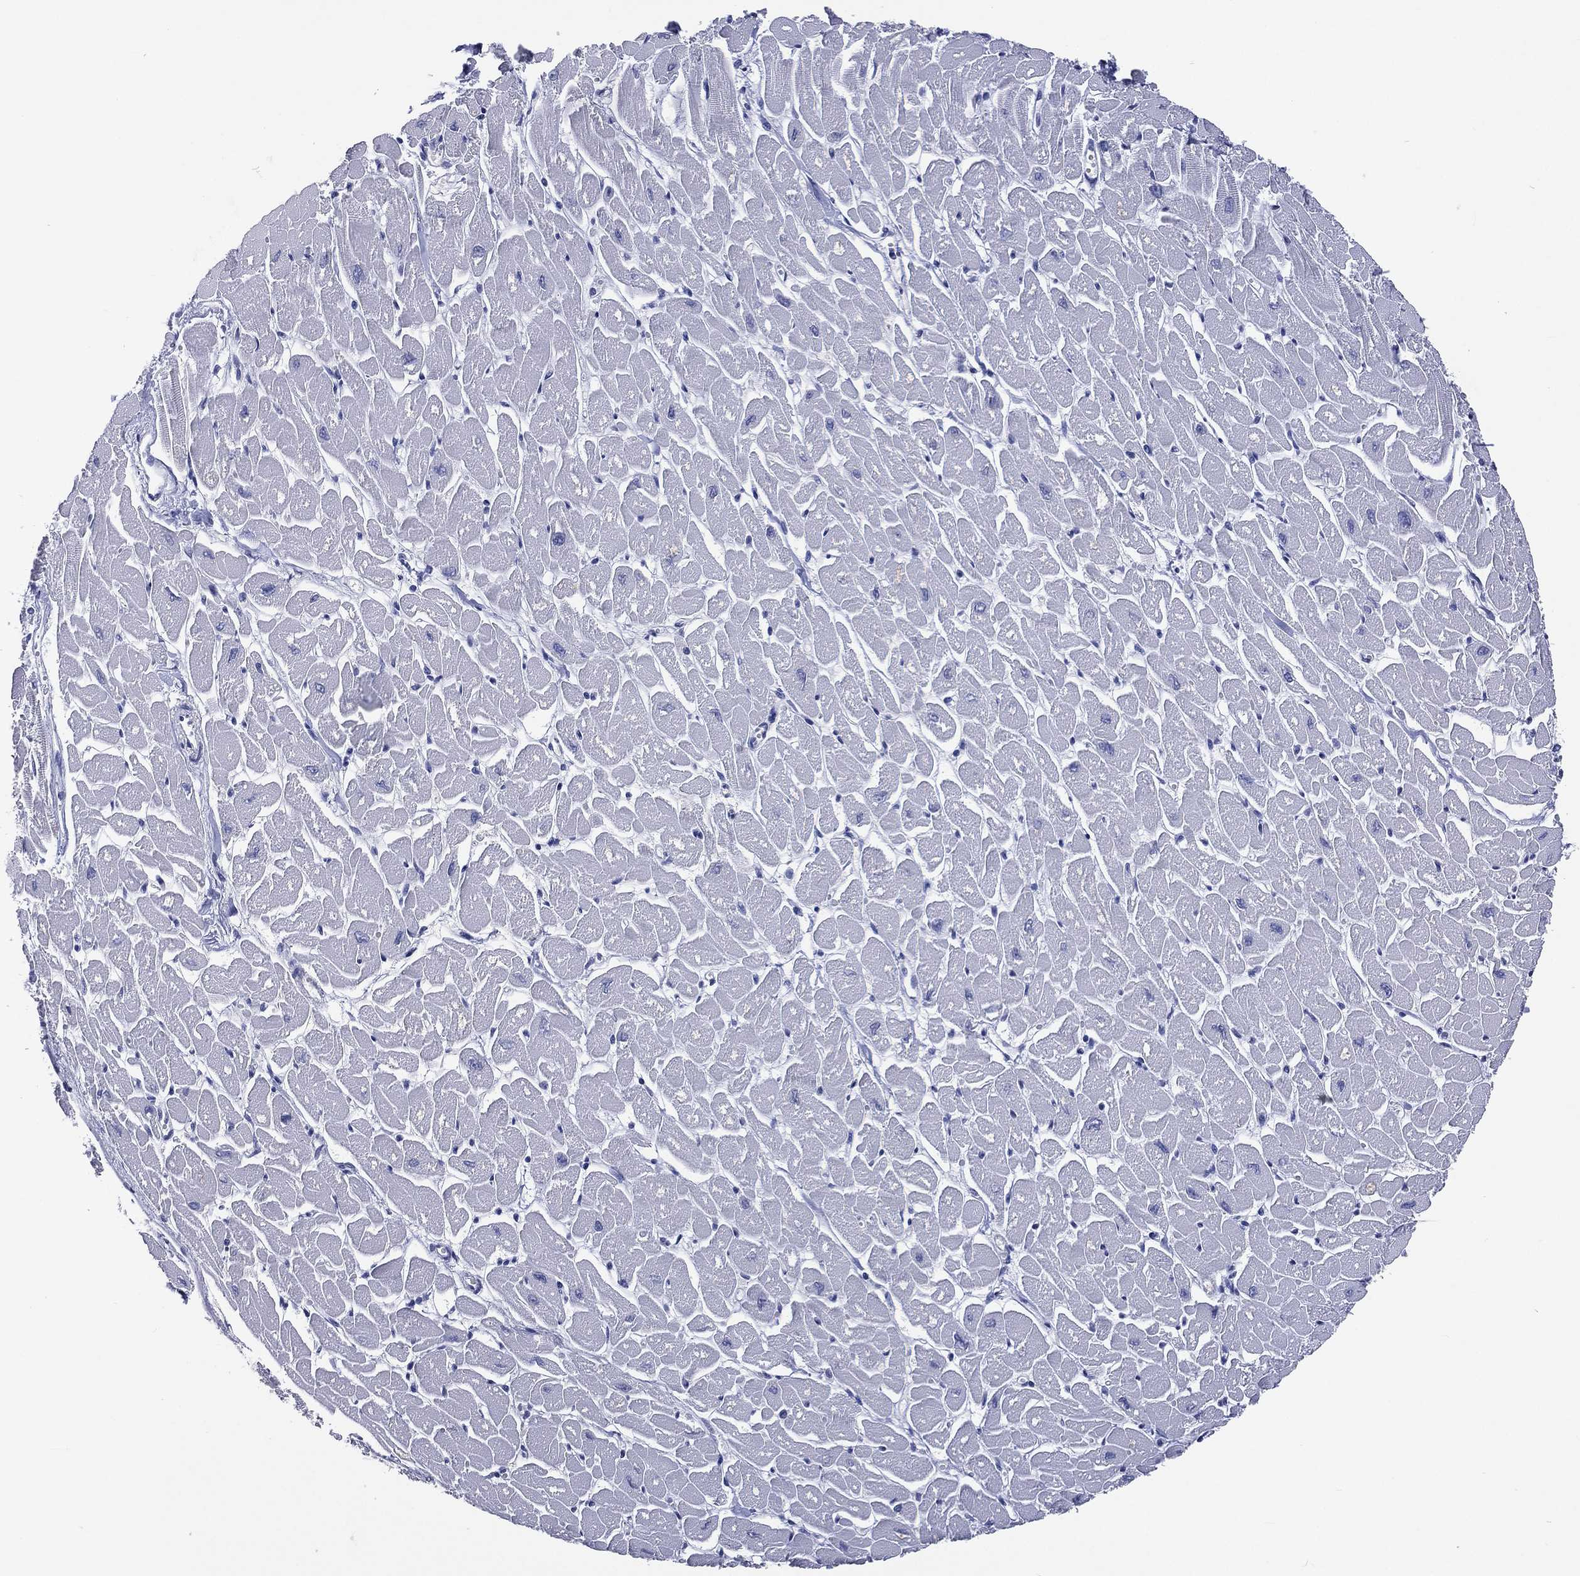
{"staining": {"intensity": "negative", "quantity": "none", "location": "none"}, "tissue": "heart muscle", "cell_type": "Cardiomyocytes", "image_type": "normal", "snomed": [{"axis": "morphology", "description": "Normal tissue, NOS"}, {"axis": "topography", "description": "Heart"}], "caption": "High magnification brightfield microscopy of normal heart muscle stained with DAB (brown) and counterstained with hematoxylin (blue): cardiomyocytes show no significant staining. (DAB IHC visualized using brightfield microscopy, high magnification).", "gene": "SSX1", "patient": {"sex": "male", "age": 57}}